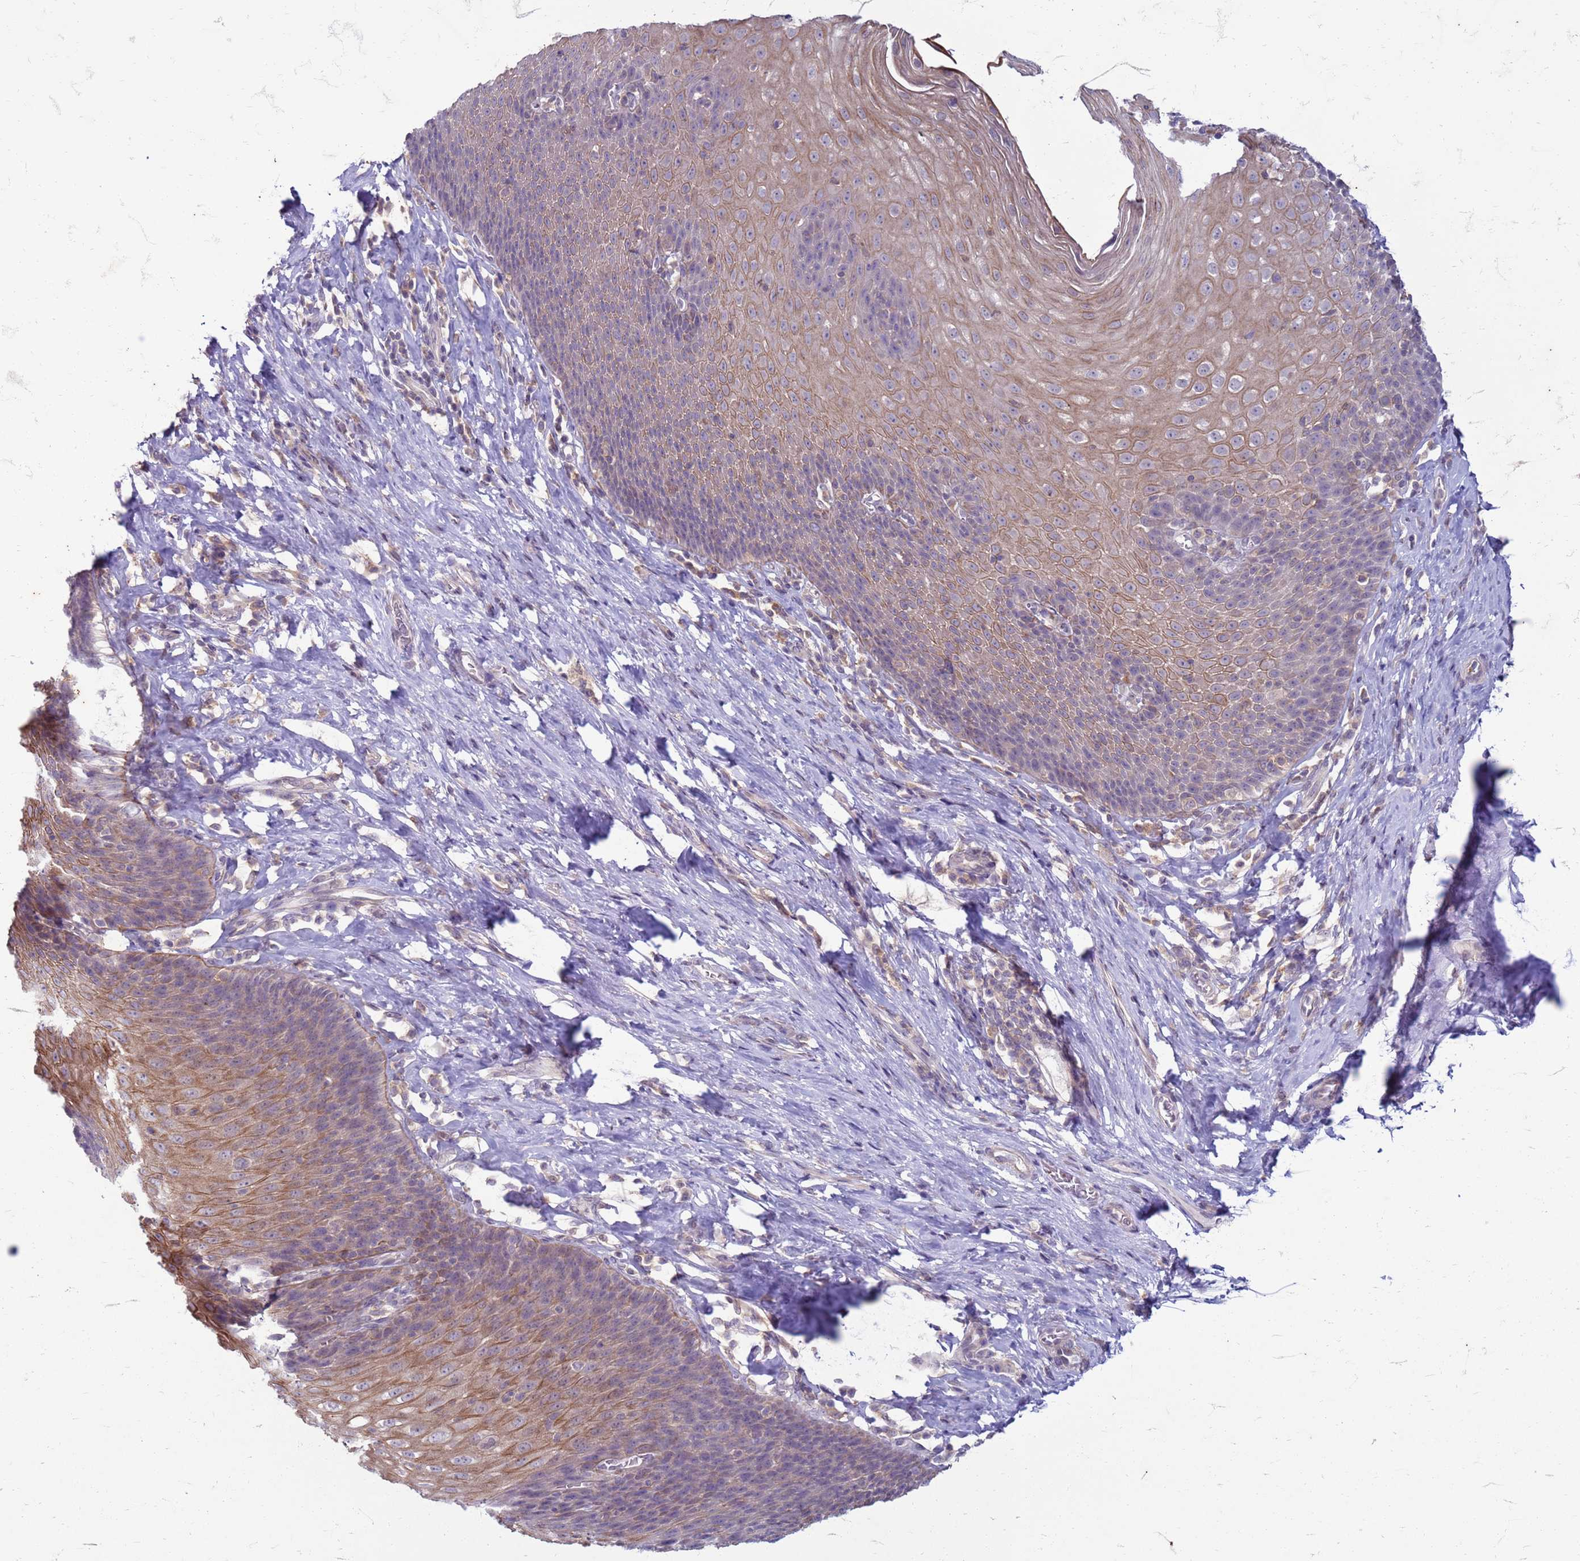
{"staining": {"intensity": "moderate", "quantity": "25%-75%", "location": "cytoplasmic/membranous"}, "tissue": "esophagus", "cell_type": "Squamous epithelial cells", "image_type": "normal", "snomed": [{"axis": "morphology", "description": "Normal tissue, NOS"}, {"axis": "topography", "description": "Esophagus"}], "caption": "Immunohistochemical staining of benign esophagus exhibits medium levels of moderate cytoplasmic/membranous staining in approximately 25%-75% of squamous epithelial cells. The staining was performed using DAB (3,3'-diaminobenzidine), with brown indicating positive protein expression. Nuclei are stained blue with hematoxylin.", "gene": "SLC15A3", "patient": {"sex": "female", "age": 61}}